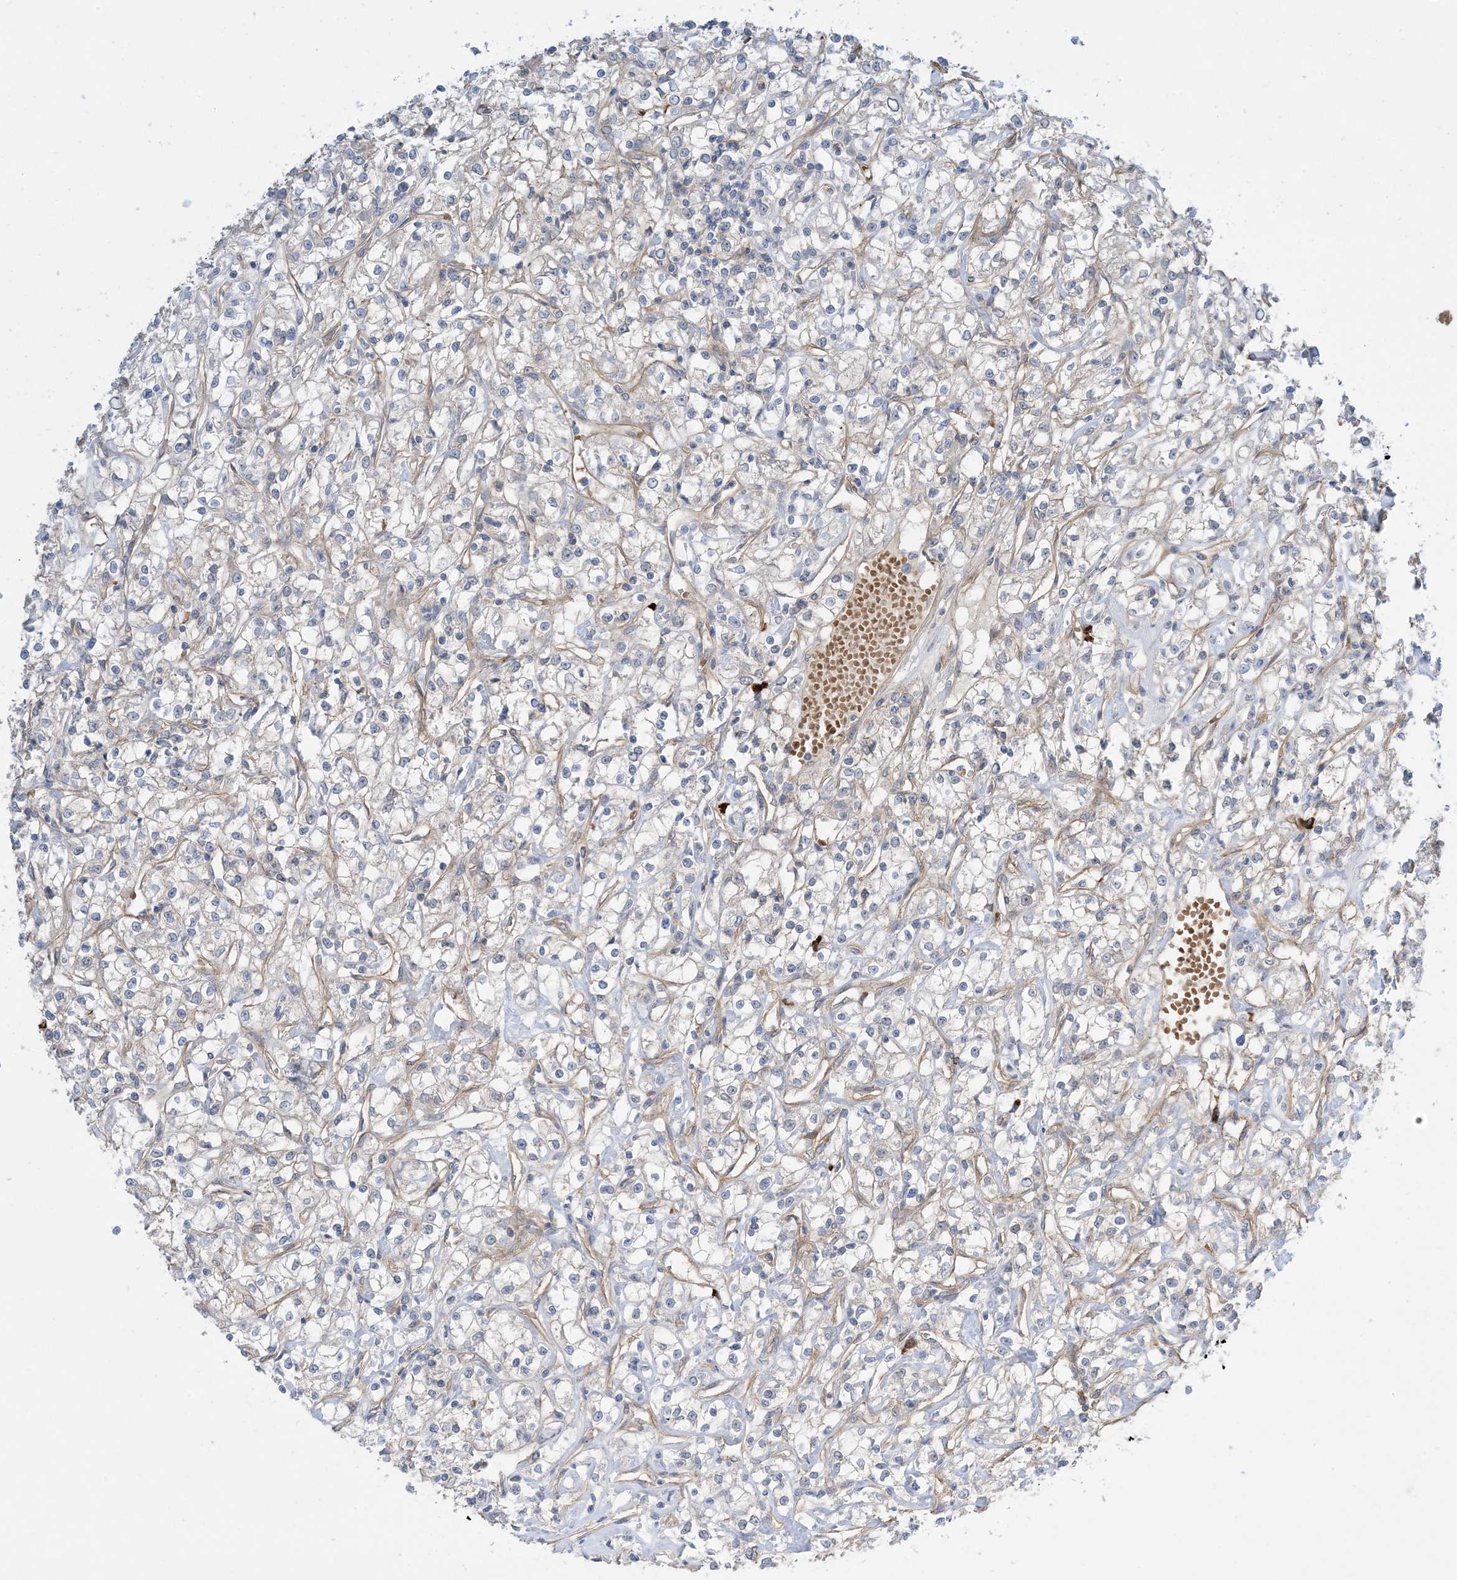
{"staining": {"intensity": "weak", "quantity": "<25%", "location": "cytoplasmic/membranous"}, "tissue": "renal cancer", "cell_type": "Tumor cells", "image_type": "cancer", "snomed": [{"axis": "morphology", "description": "Adenocarcinoma, NOS"}, {"axis": "topography", "description": "Kidney"}], "caption": "This histopathology image is of adenocarcinoma (renal) stained with IHC to label a protein in brown with the nuclei are counter-stained blue. There is no staining in tumor cells.", "gene": "AOC1", "patient": {"sex": "female", "age": 59}}